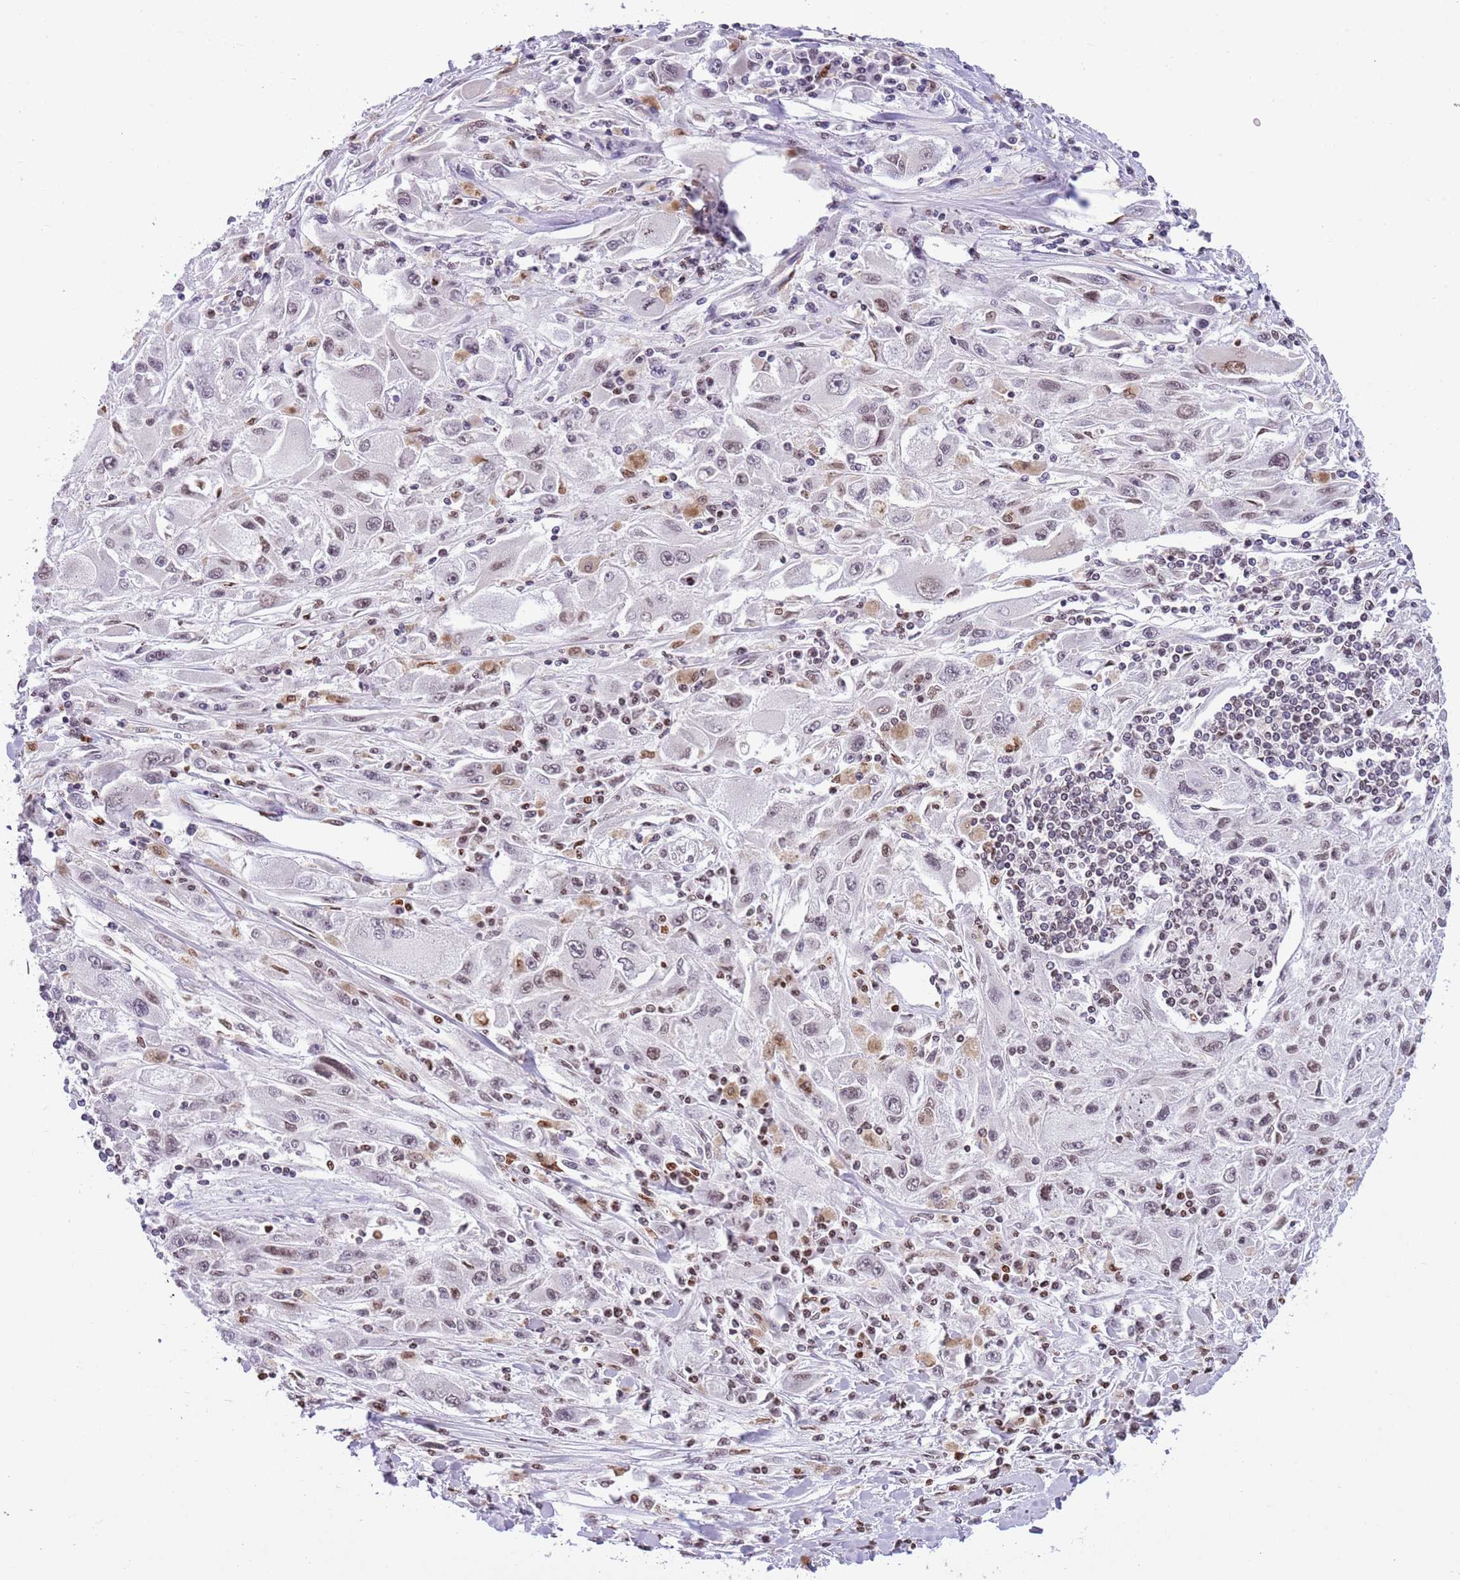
{"staining": {"intensity": "negative", "quantity": "none", "location": "none"}, "tissue": "melanoma", "cell_type": "Tumor cells", "image_type": "cancer", "snomed": [{"axis": "morphology", "description": "Malignant melanoma, Metastatic site"}, {"axis": "topography", "description": "Skin"}], "caption": "A histopathology image of human melanoma is negative for staining in tumor cells.", "gene": "NRIP1", "patient": {"sex": "male", "age": 53}}